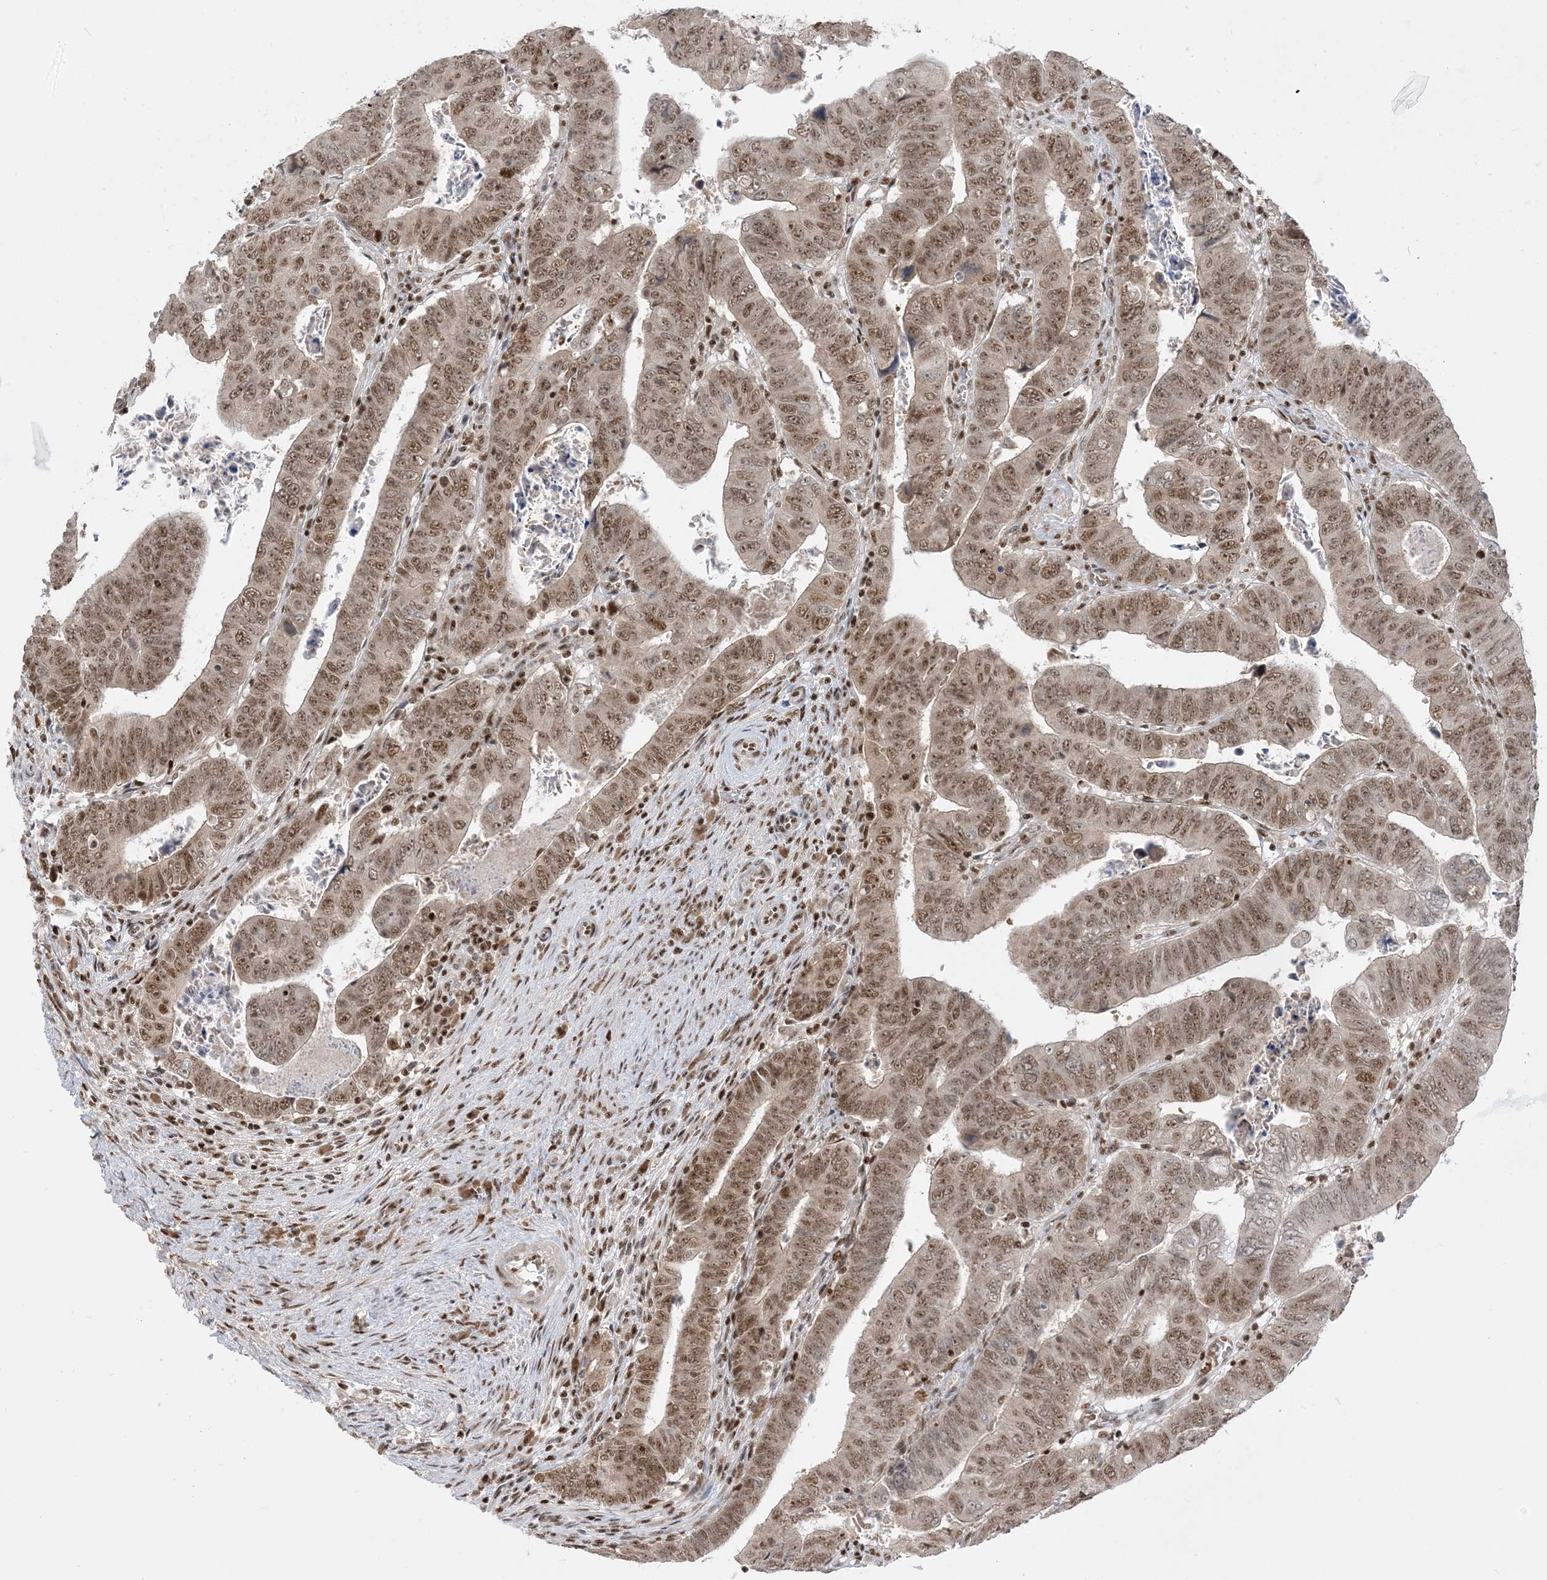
{"staining": {"intensity": "moderate", "quantity": ">75%", "location": "nuclear"}, "tissue": "colorectal cancer", "cell_type": "Tumor cells", "image_type": "cancer", "snomed": [{"axis": "morphology", "description": "Normal tissue, NOS"}, {"axis": "morphology", "description": "Adenocarcinoma, NOS"}, {"axis": "topography", "description": "Rectum"}], "caption": "Protein expression analysis of human colorectal cancer (adenocarcinoma) reveals moderate nuclear staining in about >75% of tumor cells.", "gene": "PPIL2", "patient": {"sex": "female", "age": 65}}